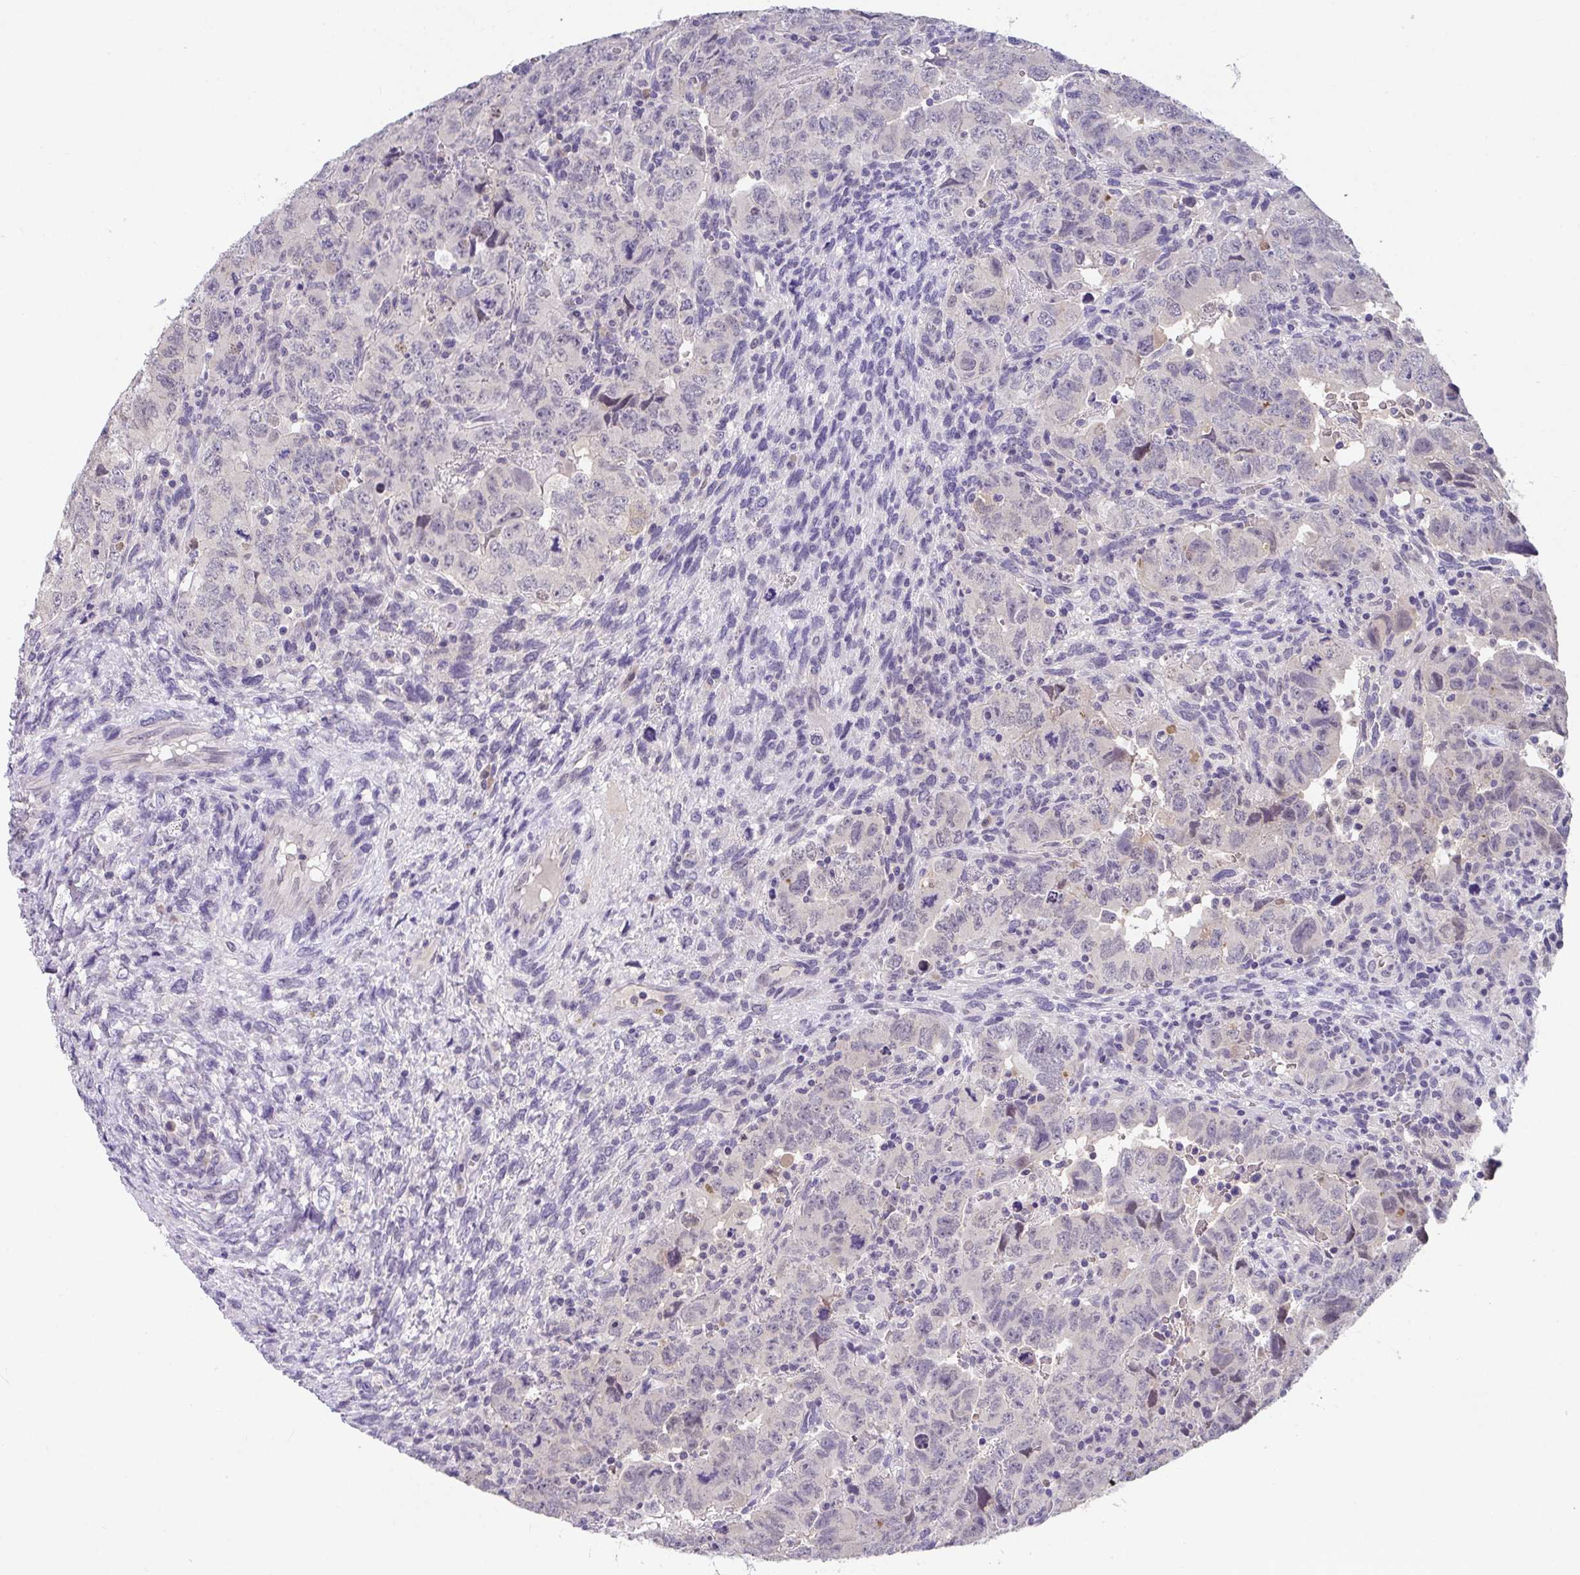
{"staining": {"intensity": "negative", "quantity": "none", "location": "none"}, "tissue": "testis cancer", "cell_type": "Tumor cells", "image_type": "cancer", "snomed": [{"axis": "morphology", "description": "Carcinoma, Embryonal, NOS"}, {"axis": "topography", "description": "Testis"}], "caption": "Immunohistochemical staining of testis cancer displays no significant staining in tumor cells.", "gene": "GLTPD2", "patient": {"sex": "male", "age": 24}}